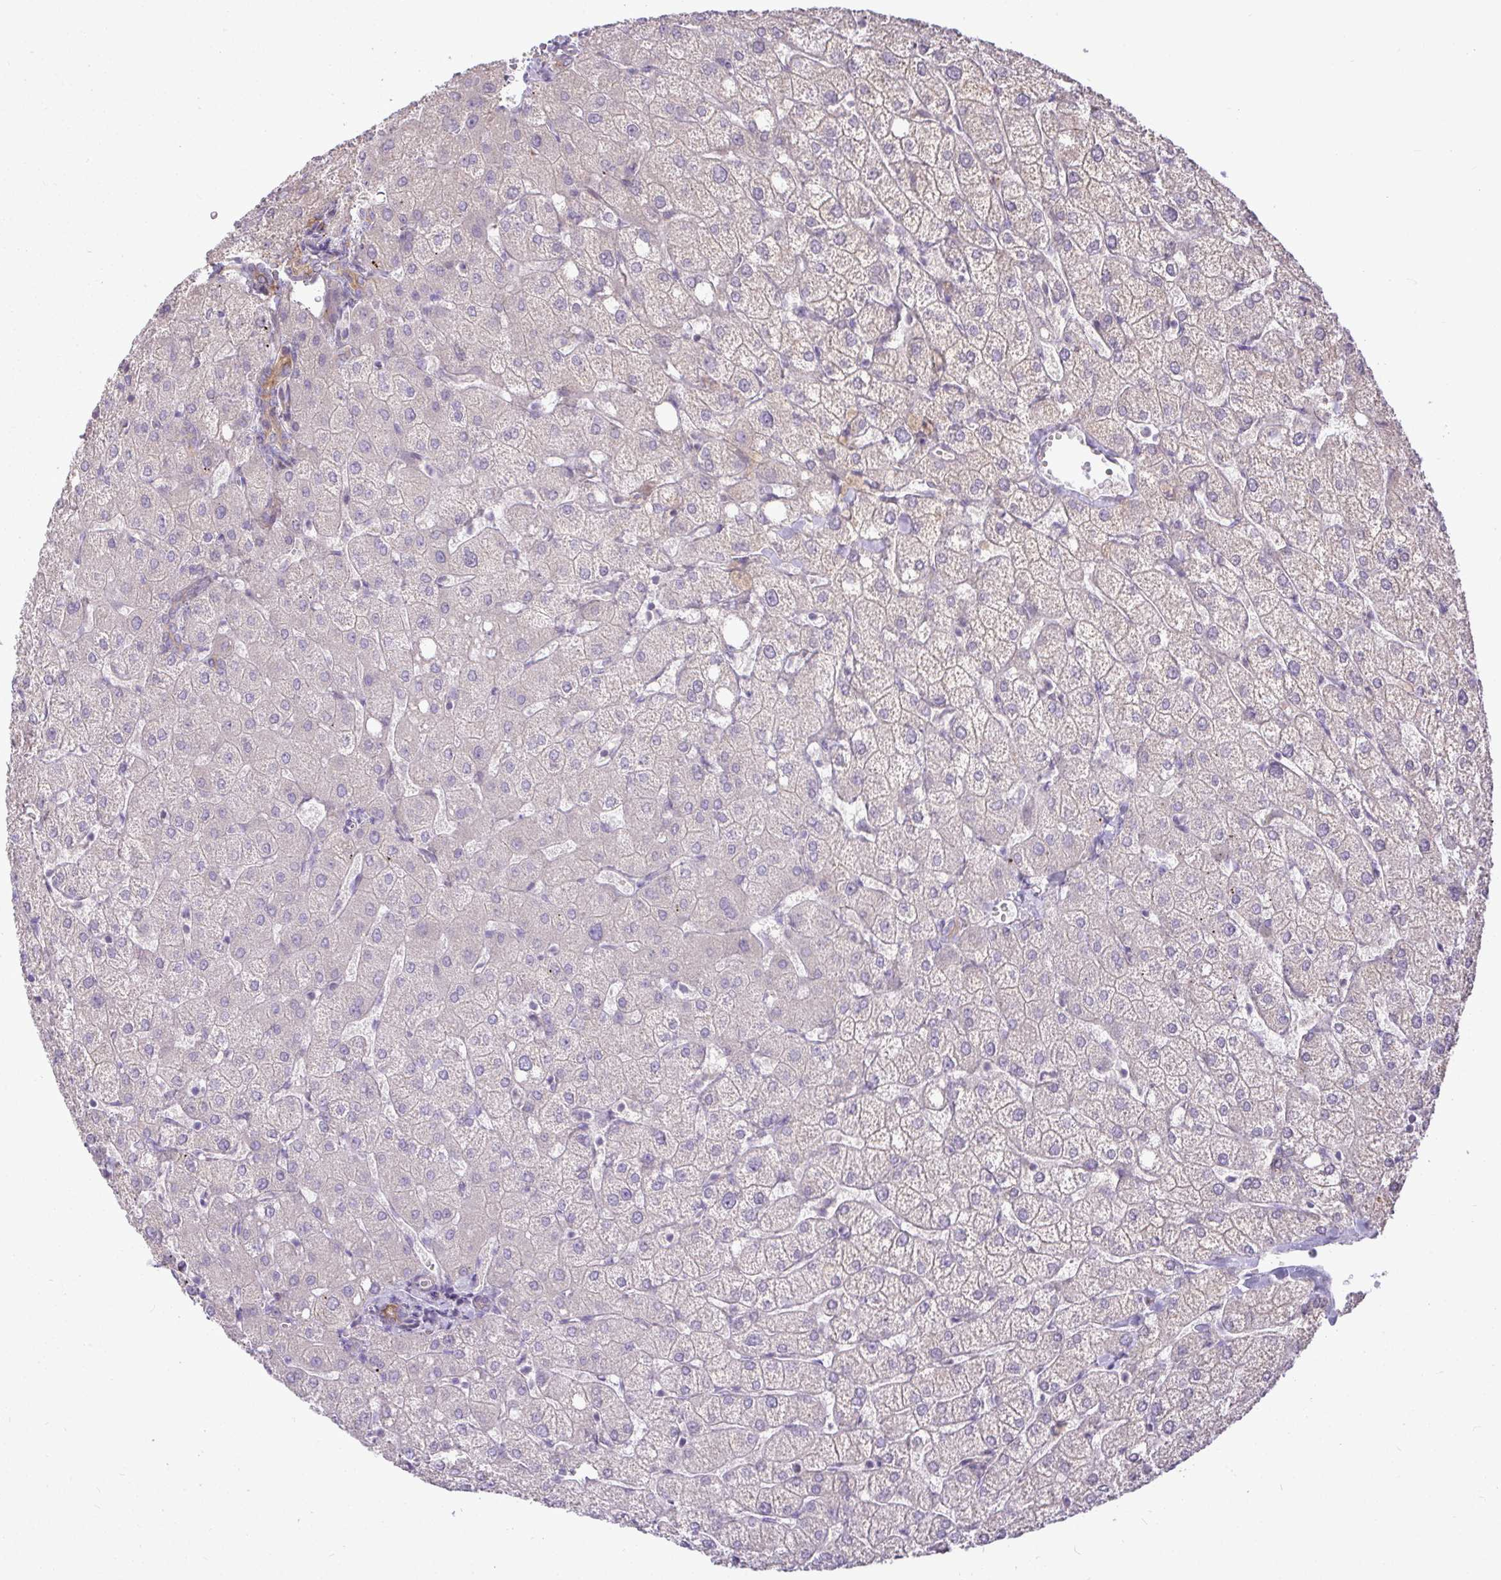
{"staining": {"intensity": "weak", "quantity": ">75%", "location": "cytoplasmic/membranous"}, "tissue": "liver", "cell_type": "Cholangiocytes", "image_type": "normal", "snomed": [{"axis": "morphology", "description": "Normal tissue, NOS"}, {"axis": "topography", "description": "Liver"}], "caption": "A brown stain shows weak cytoplasmic/membranous staining of a protein in cholangiocytes of normal human liver. The staining was performed using DAB, with brown indicating positive protein expression. Nuclei are stained blue with hematoxylin.", "gene": "STRIP1", "patient": {"sex": "female", "age": 54}}